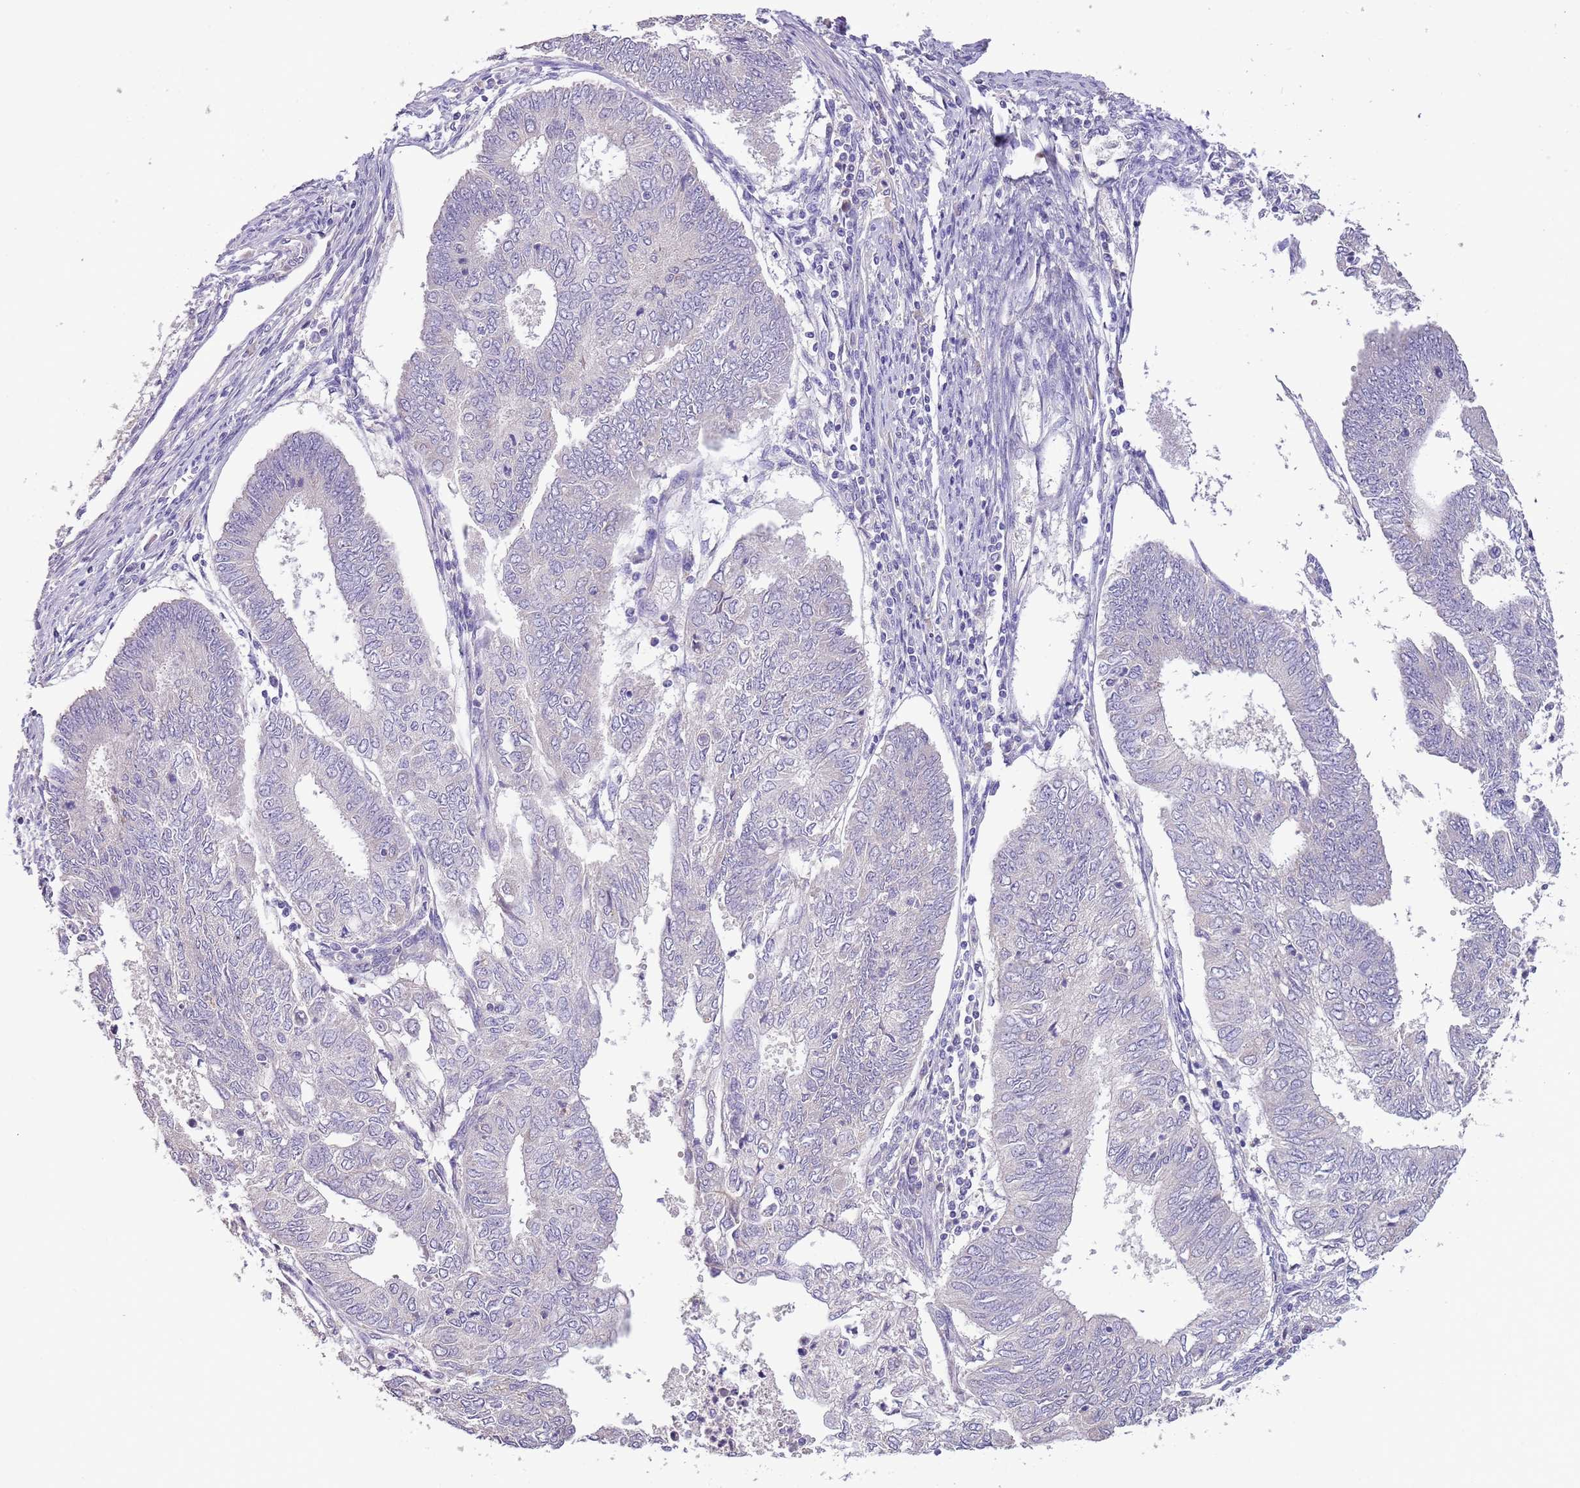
{"staining": {"intensity": "negative", "quantity": "none", "location": "none"}, "tissue": "endometrial cancer", "cell_type": "Tumor cells", "image_type": "cancer", "snomed": [{"axis": "morphology", "description": "Adenocarcinoma, NOS"}, {"axis": "topography", "description": "Endometrium"}], "caption": "Tumor cells are negative for protein expression in human endometrial adenocarcinoma.", "gene": "ZNF658", "patient": {"sex": "female", "age": 68}}